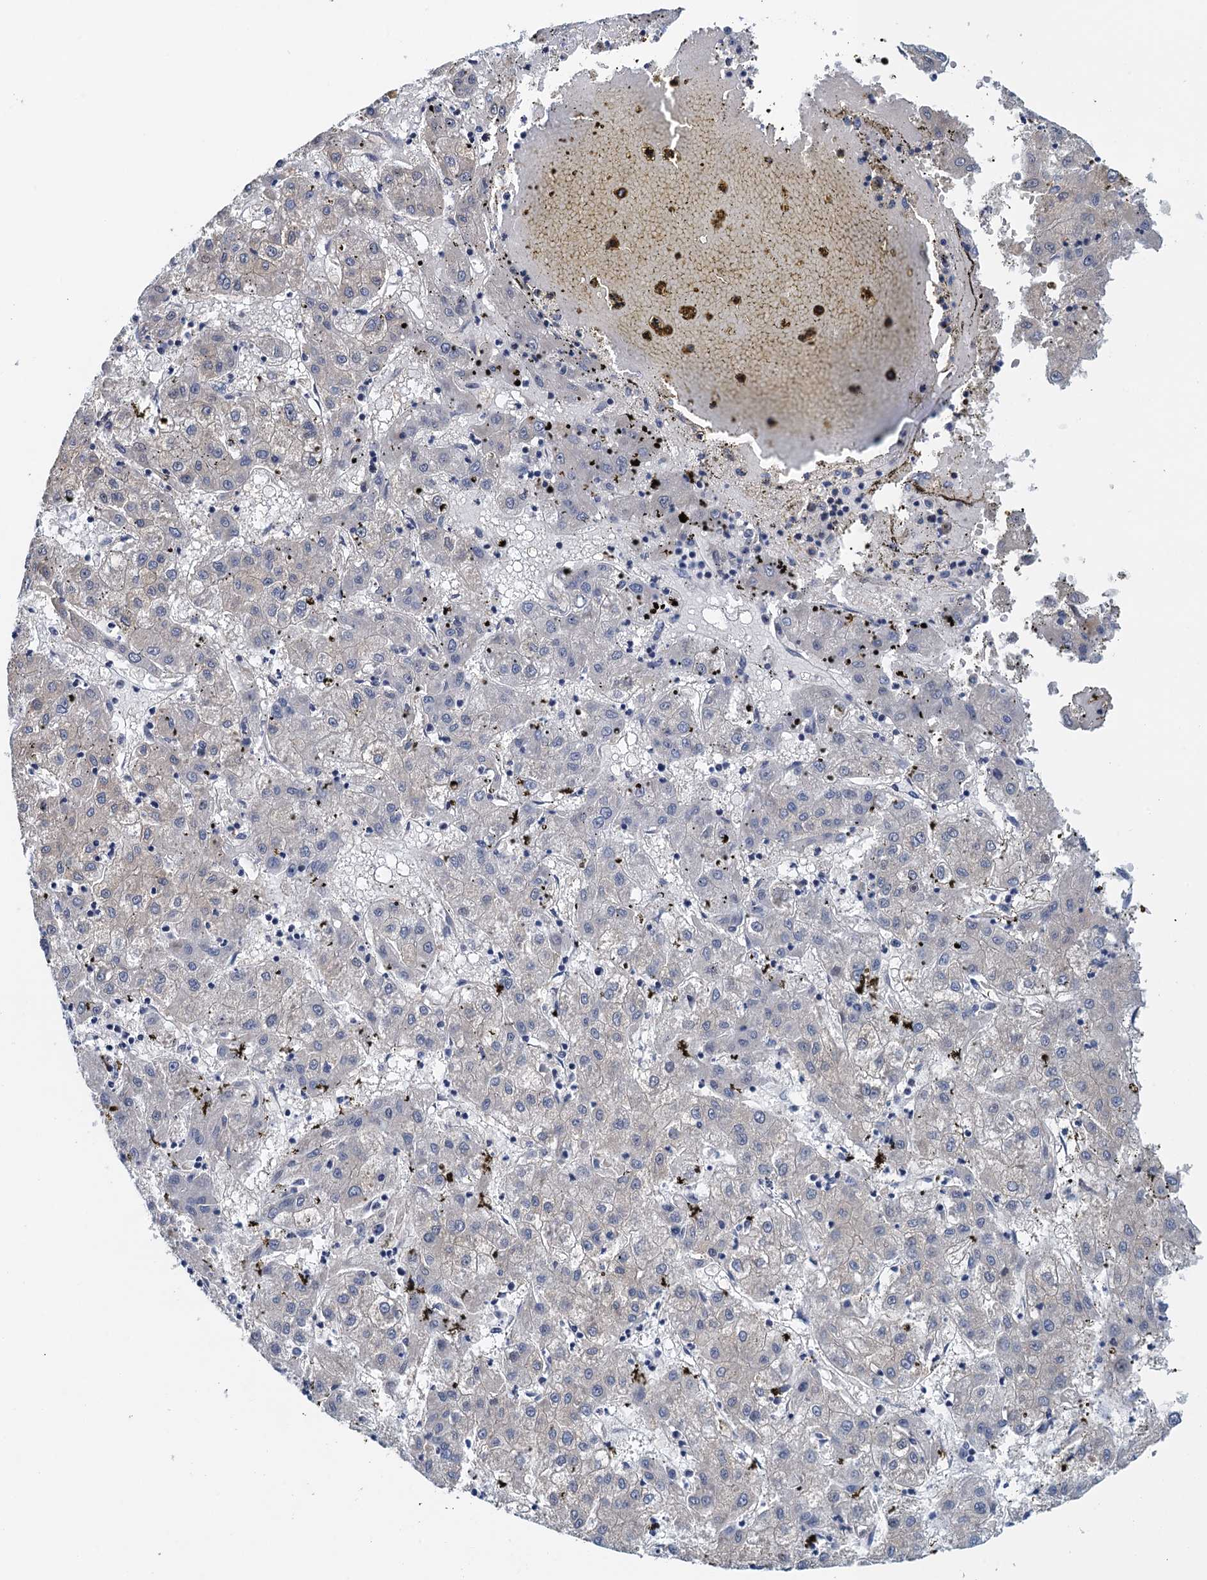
{"staining": {"intensity": "negative", "quantity": "none", "location": "none"}, "tissue": "liver cancer", "cell_type": "Tumor cells", "image_type": "cancer", "snomed": [{"axis": "morphology", "description": "Carcinoma, Hepatocellular, NOS"}, {"axis": "topography", "description": "Liver"}], "caption": "A high-resolution micrograph shows immunohistochemistry staining of liver cancer (hepatocellular carcinoma), which shows no significant positivity in tumor cells.", "gene": "MRFAP1", "patient": {"sex": "male", "age": 72}}